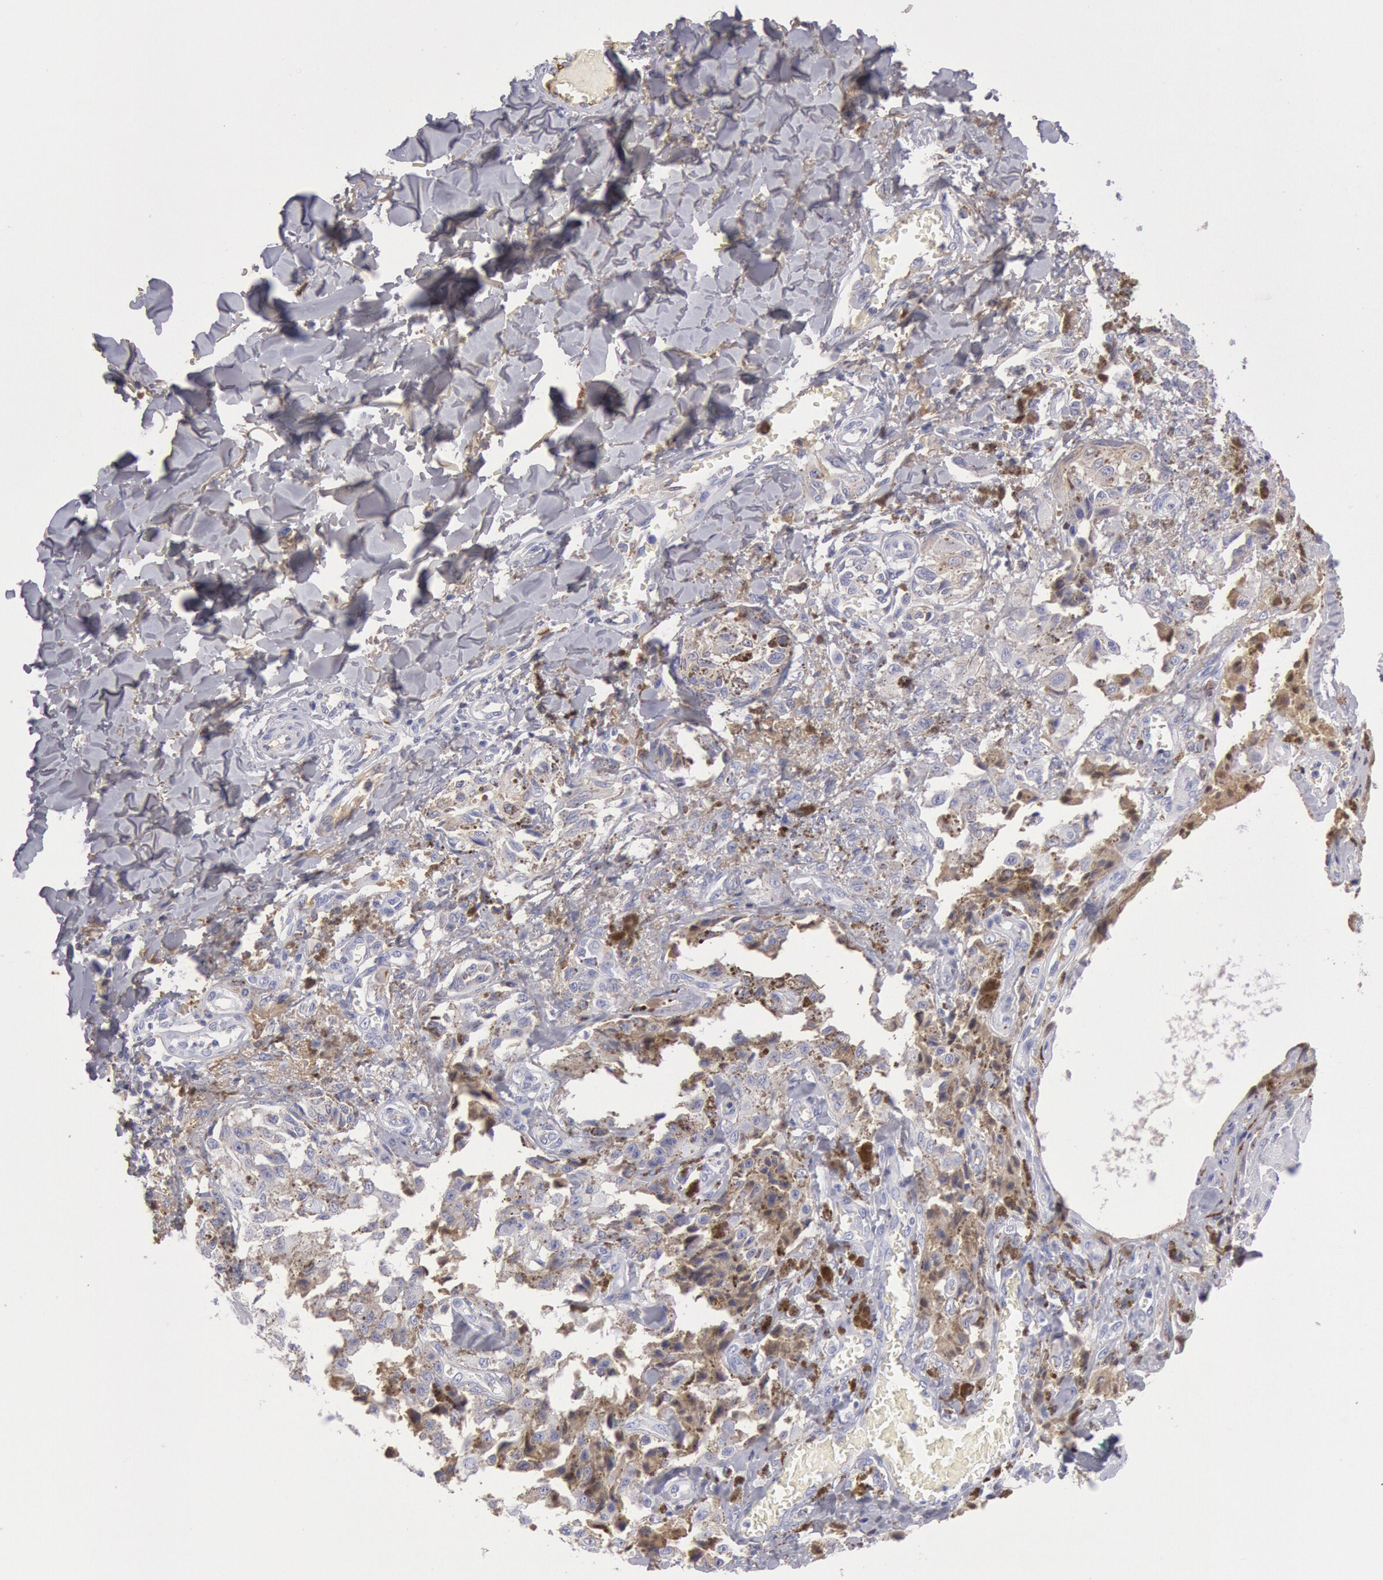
{"staining": {"intensity": "weak", "quantity": "<25%", "location": "cytoplasmic/membranous"}, "tissue": "melanoma", "cell_type": "Tumor cells", "image_type": "cancer", "snomed": [{"axis": "morphology", "description": "Malignant melanoma, NOS"}, {"axis": "topography", "description": "Skin"}], "caption": "This is an IHC histopathology image of human malignant melanoma. There is no staining in tumor cells.", "gene": "IGHA1", "patient": {"sex": "female", "age": 82}}